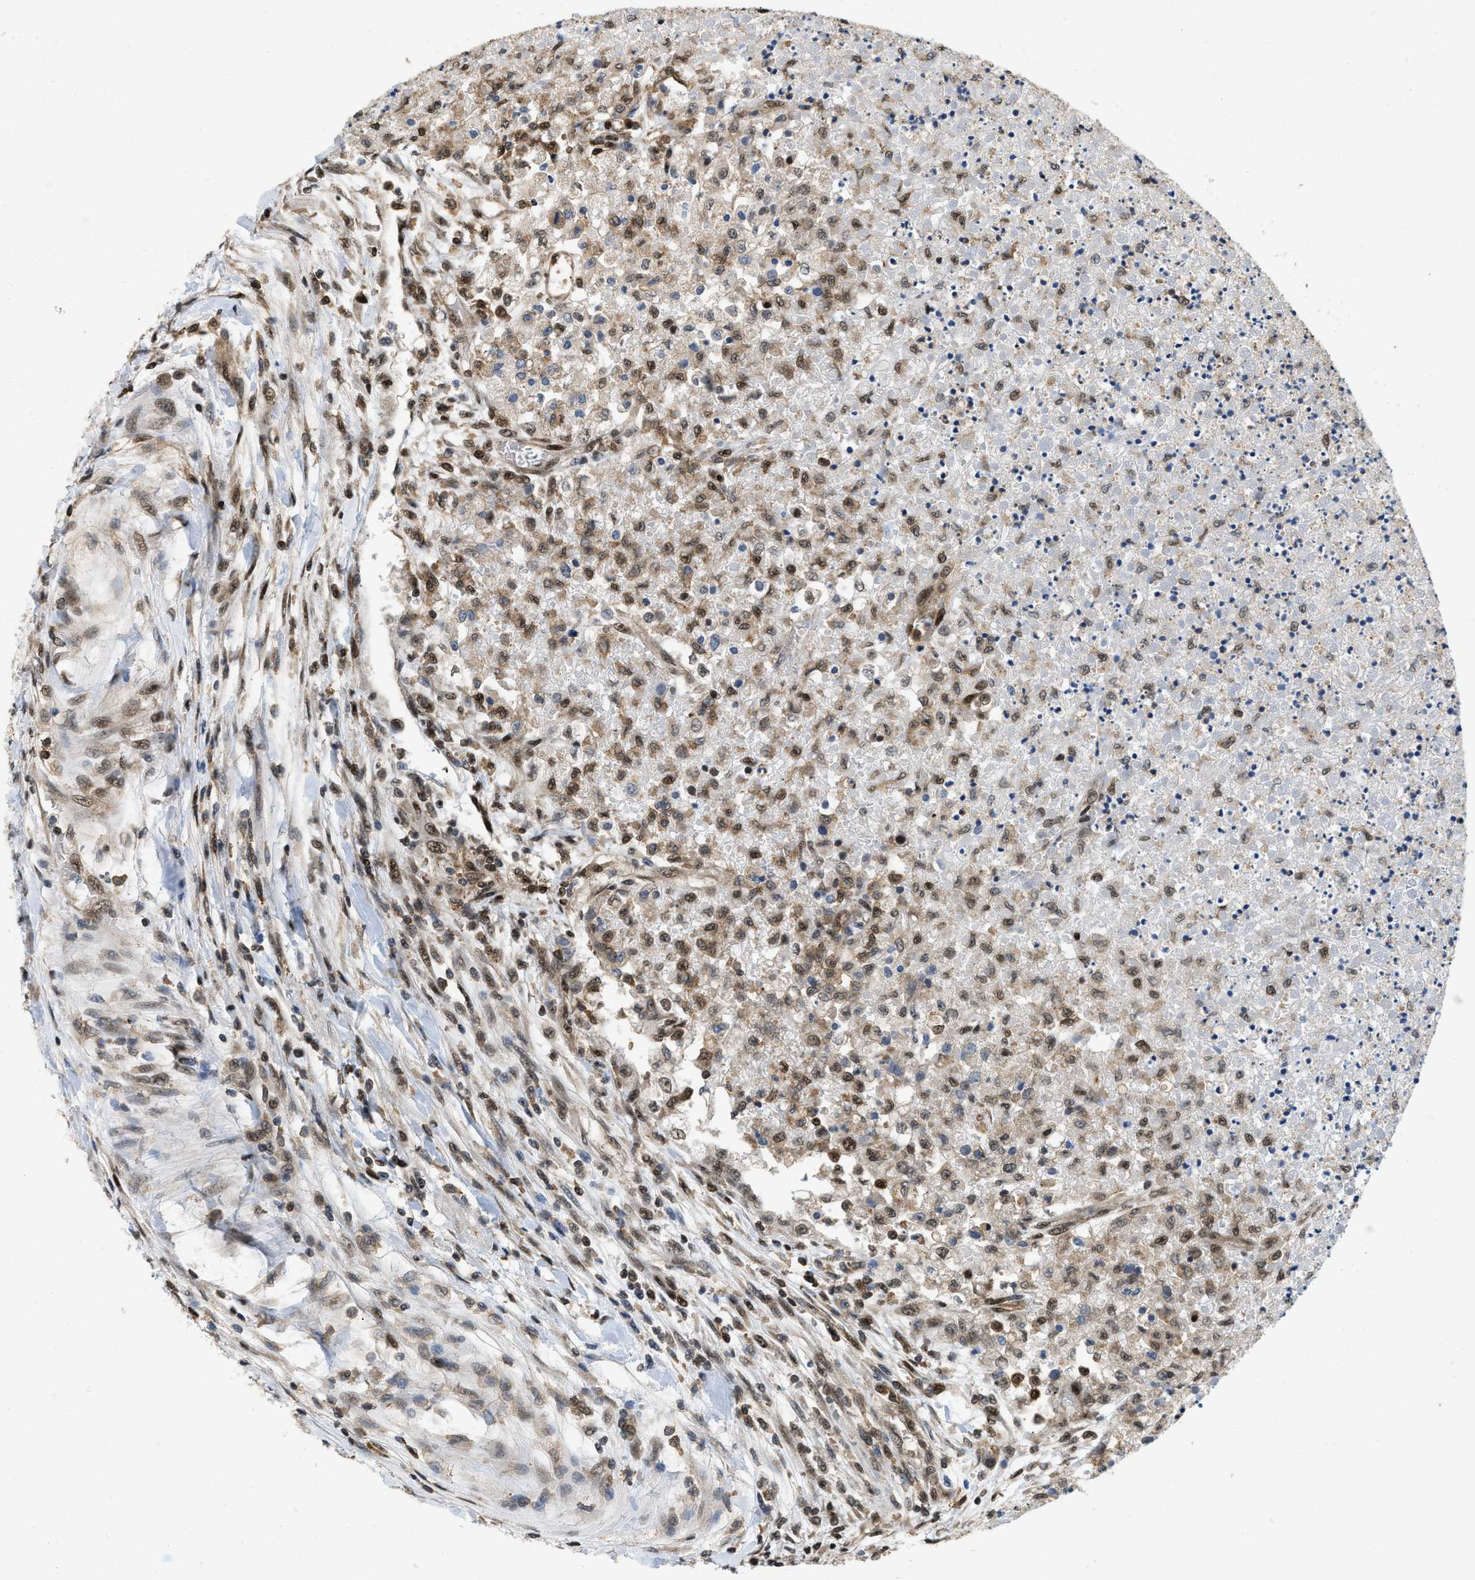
{"staining": {"intensity": "moderate", "quantity": "25%-75%", "location": "cytoplasmic/membranous,nuclear"}, "tissue": "renal cancer", "cell_type": "Tumor cells", "image_type": "cancer", "snomed": [{"axis": "morphology", "description": "Adenocarcinoma, NOS"}, {"axis": "topography", "description": "Kidney"}], "caption": "A brown stain labels moderate cytoplasmic/membranous and nuclear positivity of a protein in human renal adenocarcinoma tumor cells. (Brightfield microscopy of DAB IHC at high magnification).", "gene": "ATF7IP", "patient": {"sex": "female", "age": 54}}